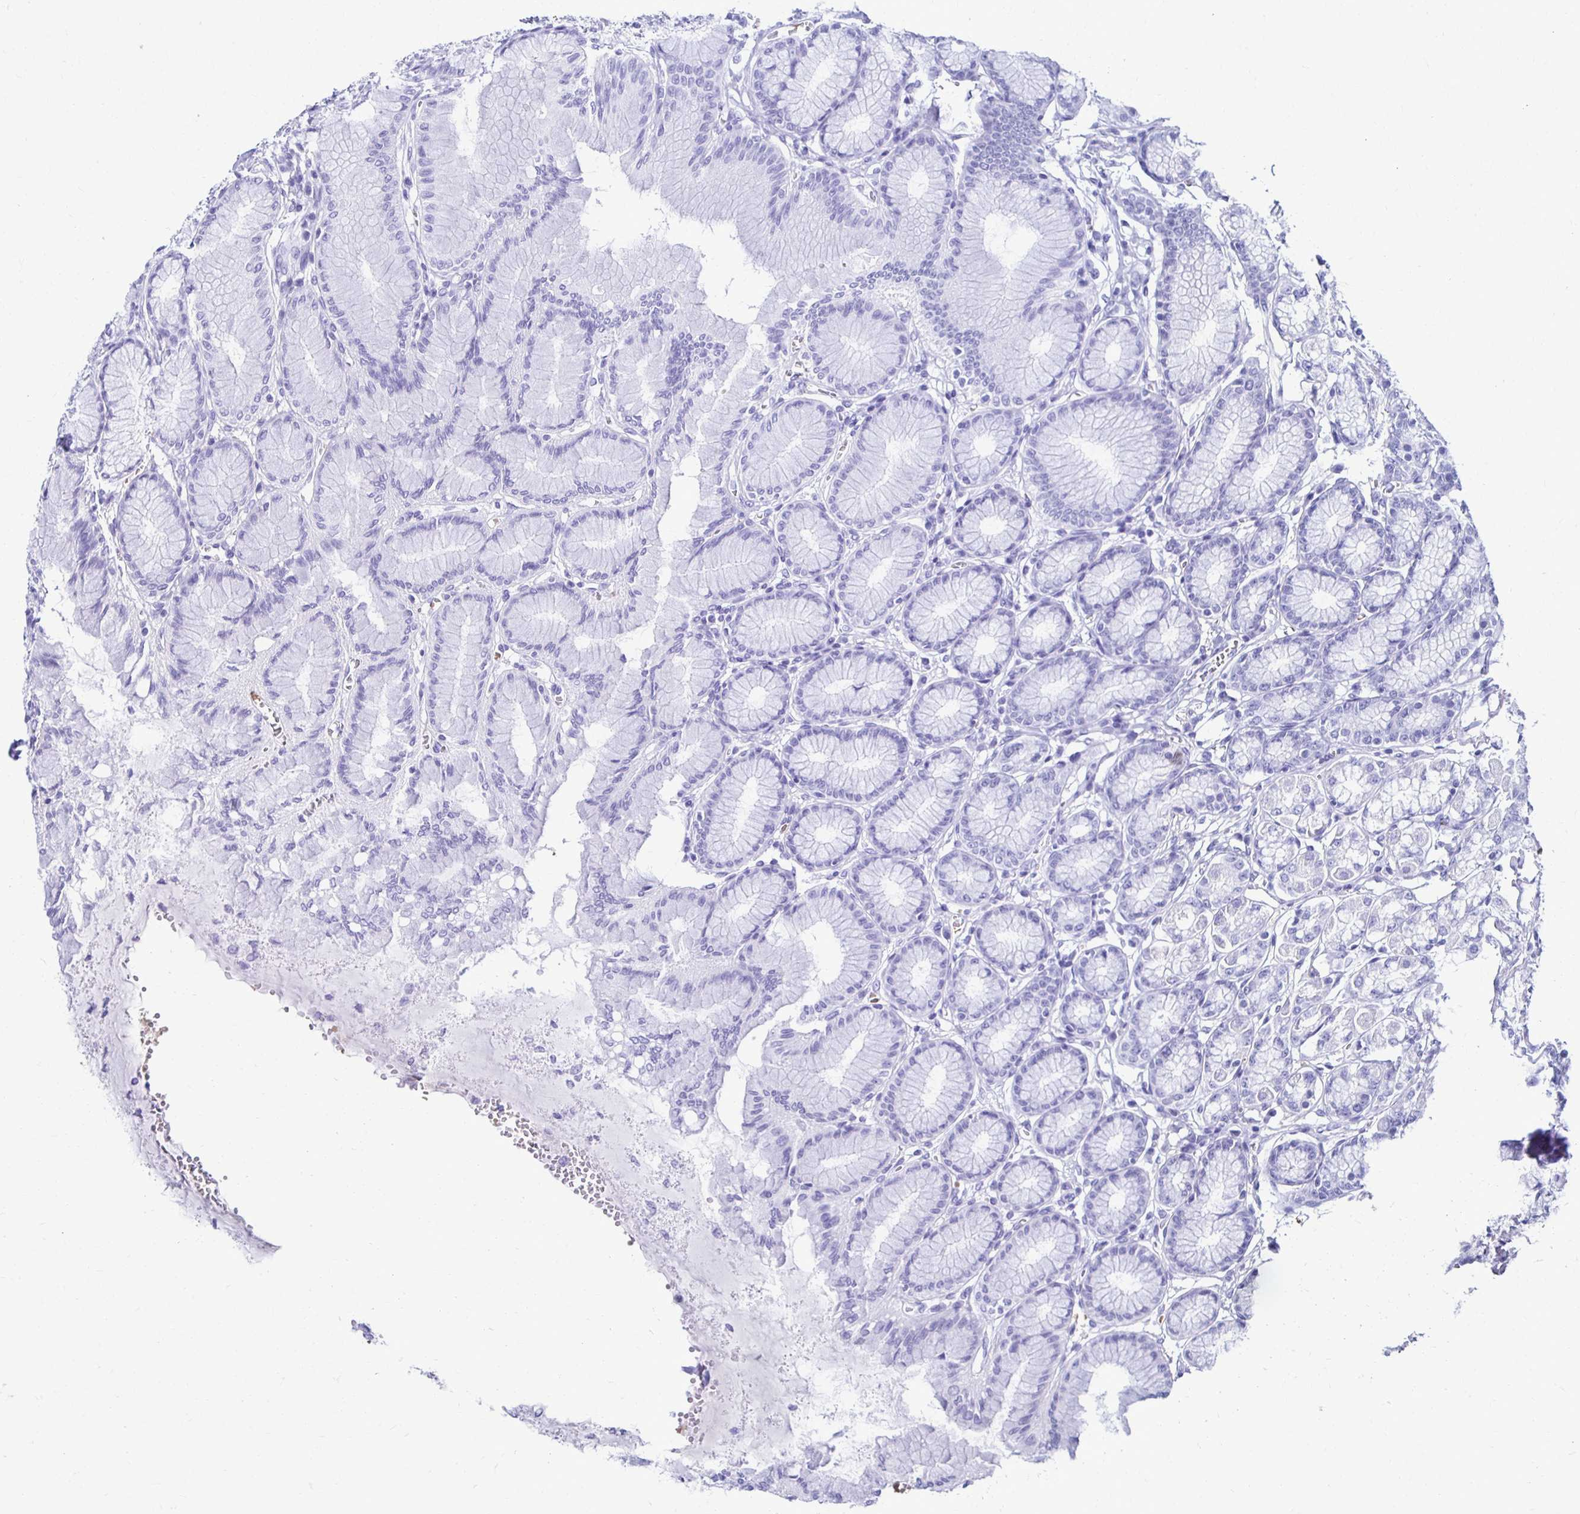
{"staining": {"intensity": "negative", "quantity": "none", "location": "none"}, "tissue": "stomach", "cell_type": "Glandular cells", "image_type": "normal", "snomed": [{"axis": "morphology", "description": "Normal tissue, NOS"}, {"axis": "topography", "description": "Stomach"}, {"axis": "topography", "description": "Stomach, lower"}], "caption": "DAB (3,3'-diaminobenzidine) immunohistochemical staining of normal stomach displays no significant expression in glandular cells.", "gene": "RHBDL3", "patient": {"sex": "male", "age": 76}}